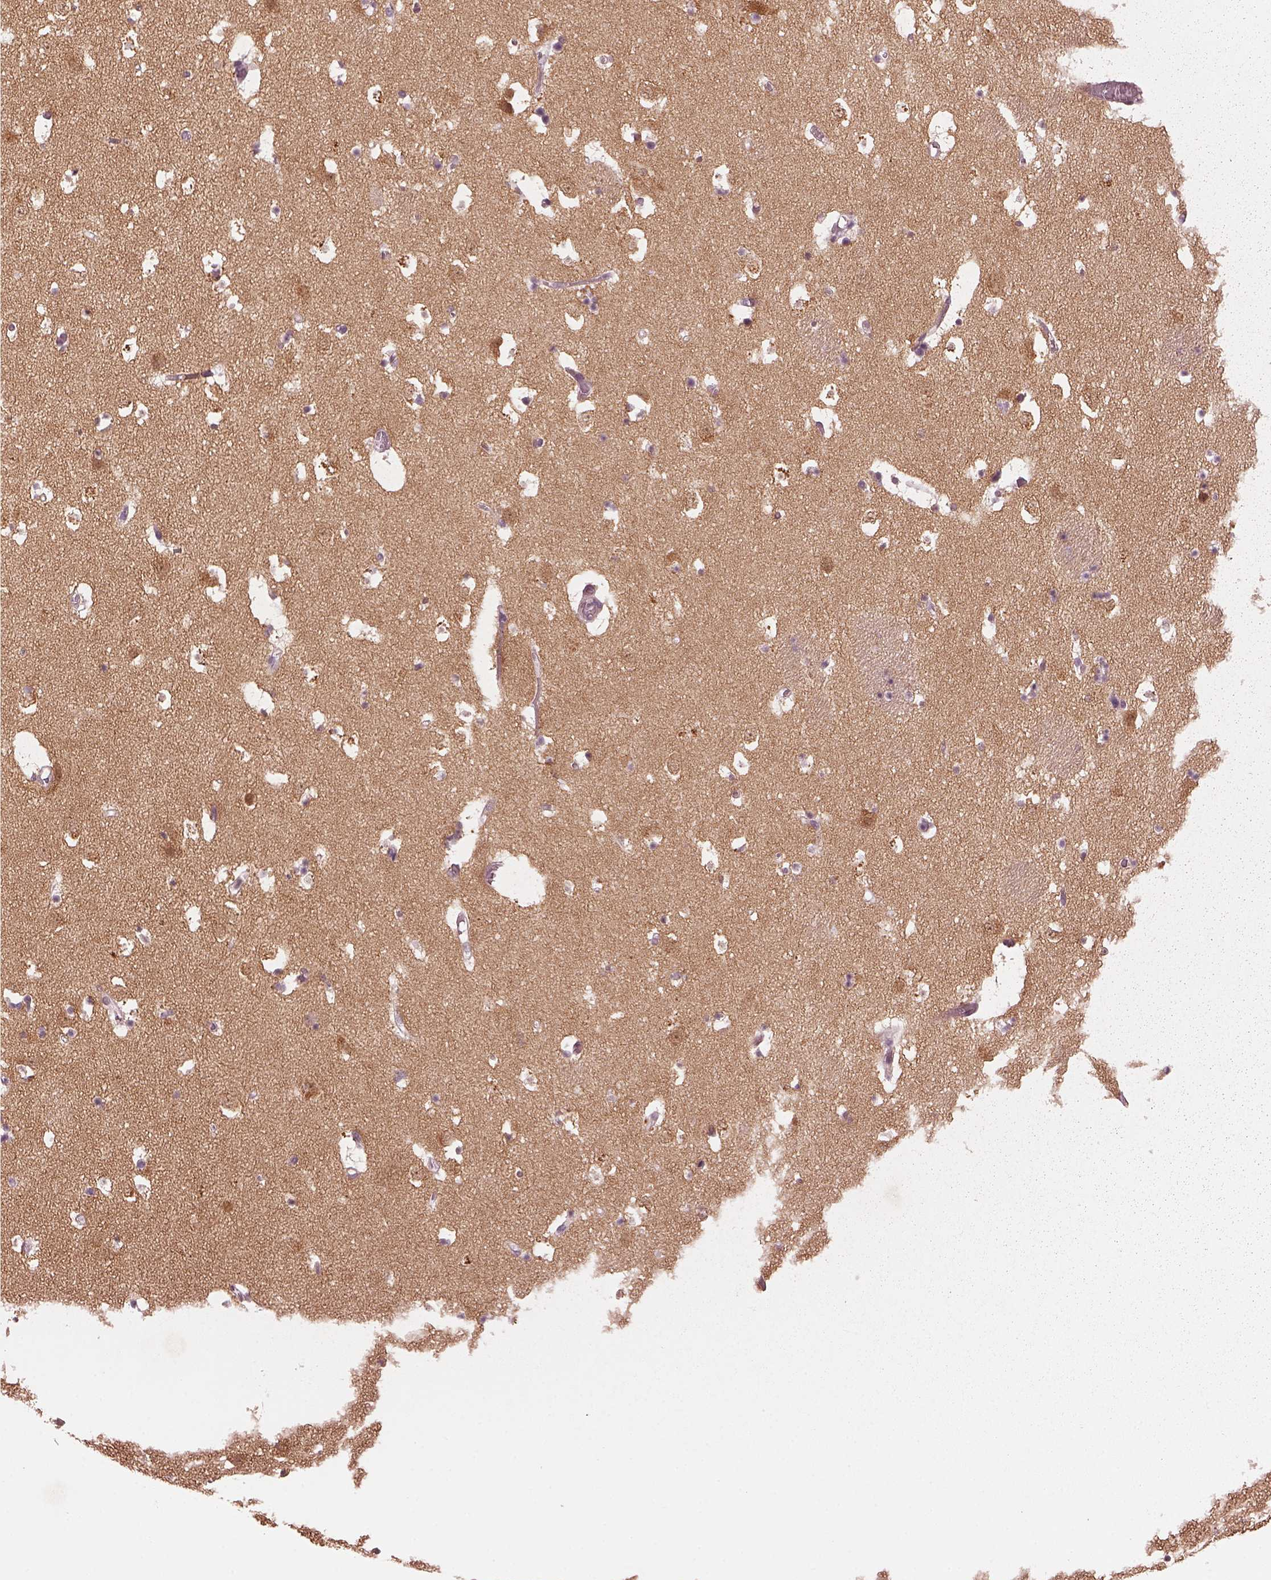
{"staining": {"intensity": "negative", "quantity": "none", "location": "none"}, "tissue": "caudate", "cell_type": "Glial cells", "image_type": "normal", "snomed": [{"axis": "morphology", "description": "Normal tissue, NOS"}, {"axis": "topography", "description": "Lateral ventricle wall"}], "caption": "Micrograph shows no protein staining in glial cells of benign caudate.", "gene": "RGS7", "patient": {"sex": "female", "age": 42}}